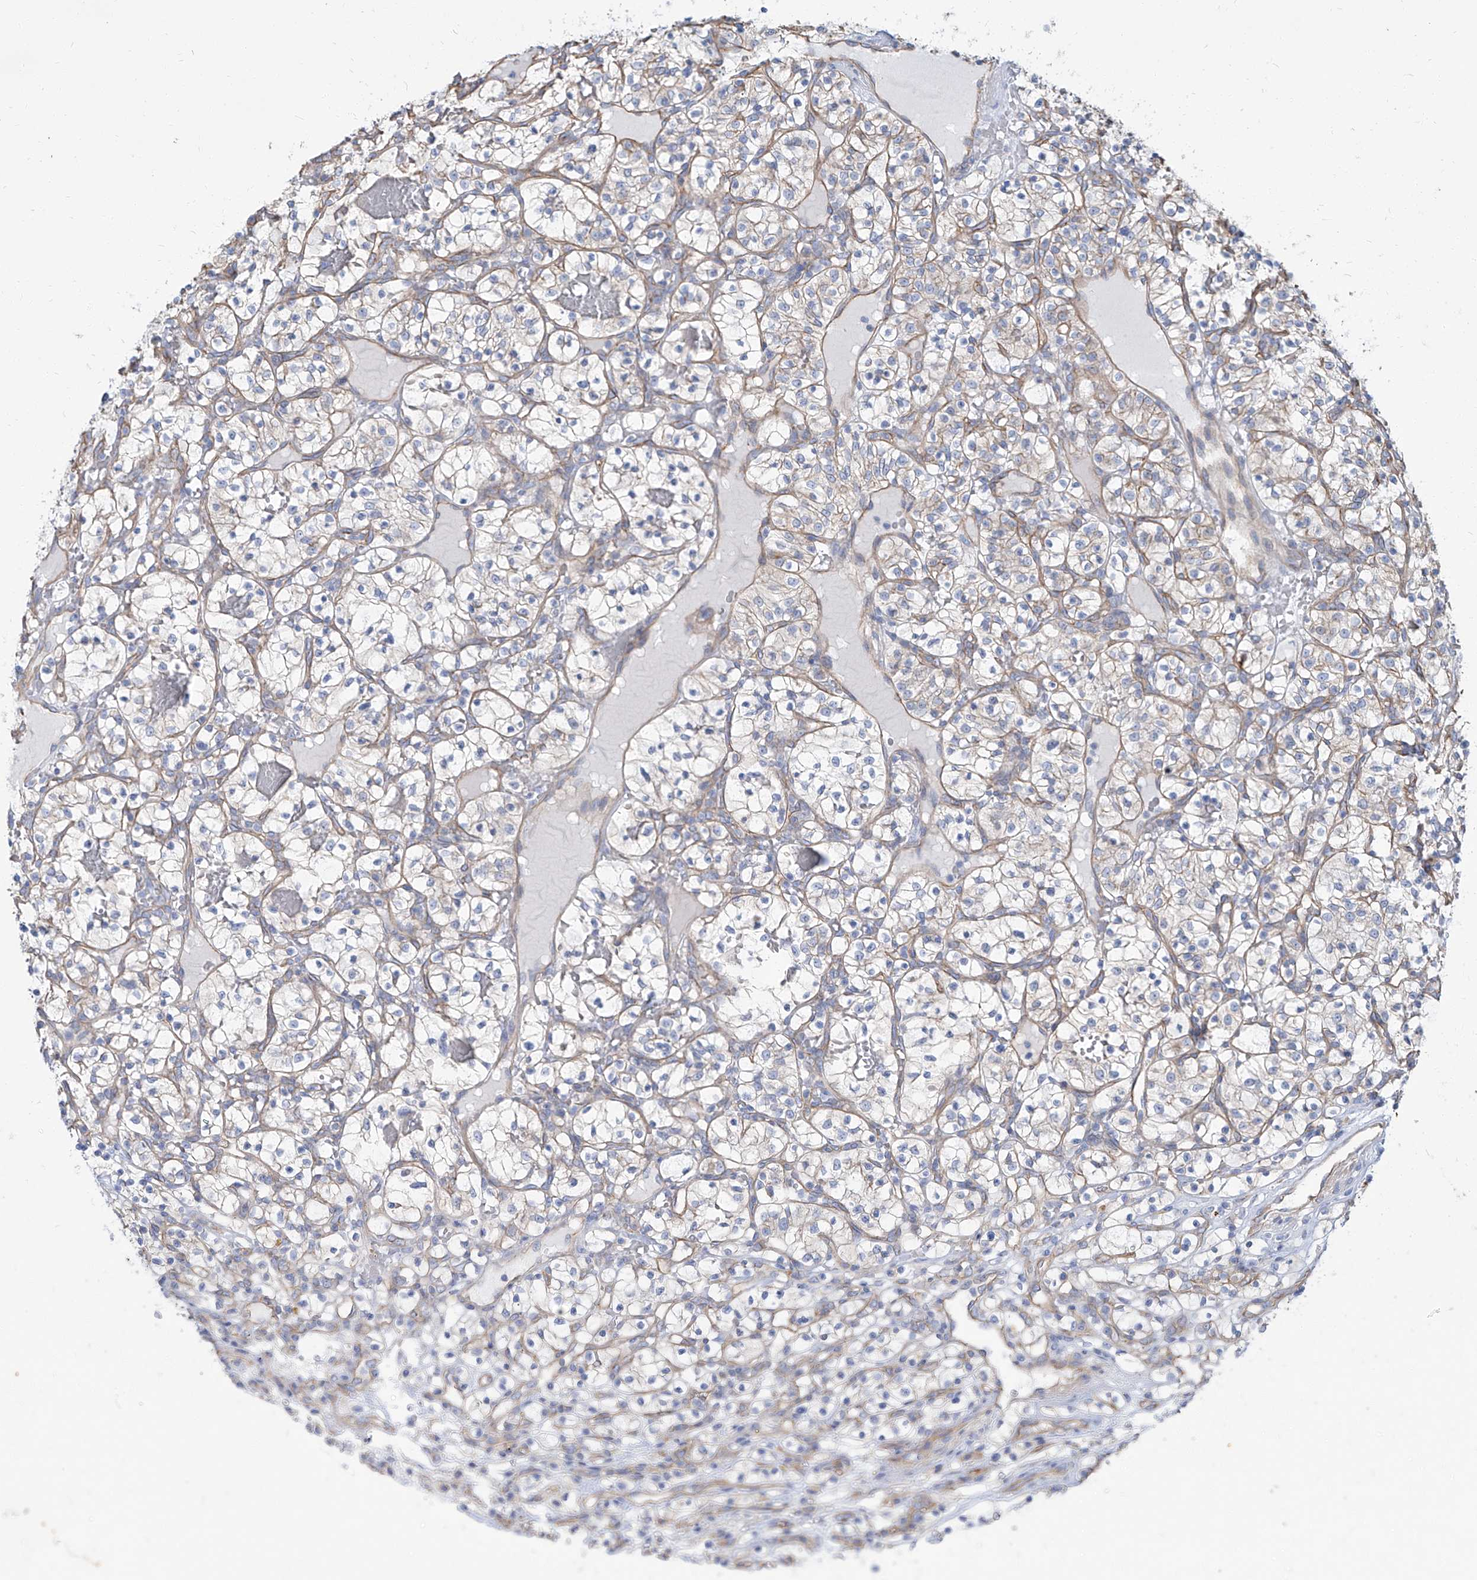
{"staining": {"intensity": "weak", "quantity": "25%-75%", "location": "cytoplasmic/membranous"}, "tissue": "renal cancer", "cell_type": "Tumor cells", "image_type": "cancer", "snomed": [{"axis": "morphology", "description": "Adenocarcinoma, NOS"}, {"axis": "topography", "description": "Kidney"}], "caption": "This photomicrograph reveals immunohistochemistry staining of human adenocarcinoma (renal), with low weak cytoplasmic/membranous expression in about 25%-75% of tumor cells.", "gene": "TXLNB", "patient": {"sex": "female", "age": 57}}